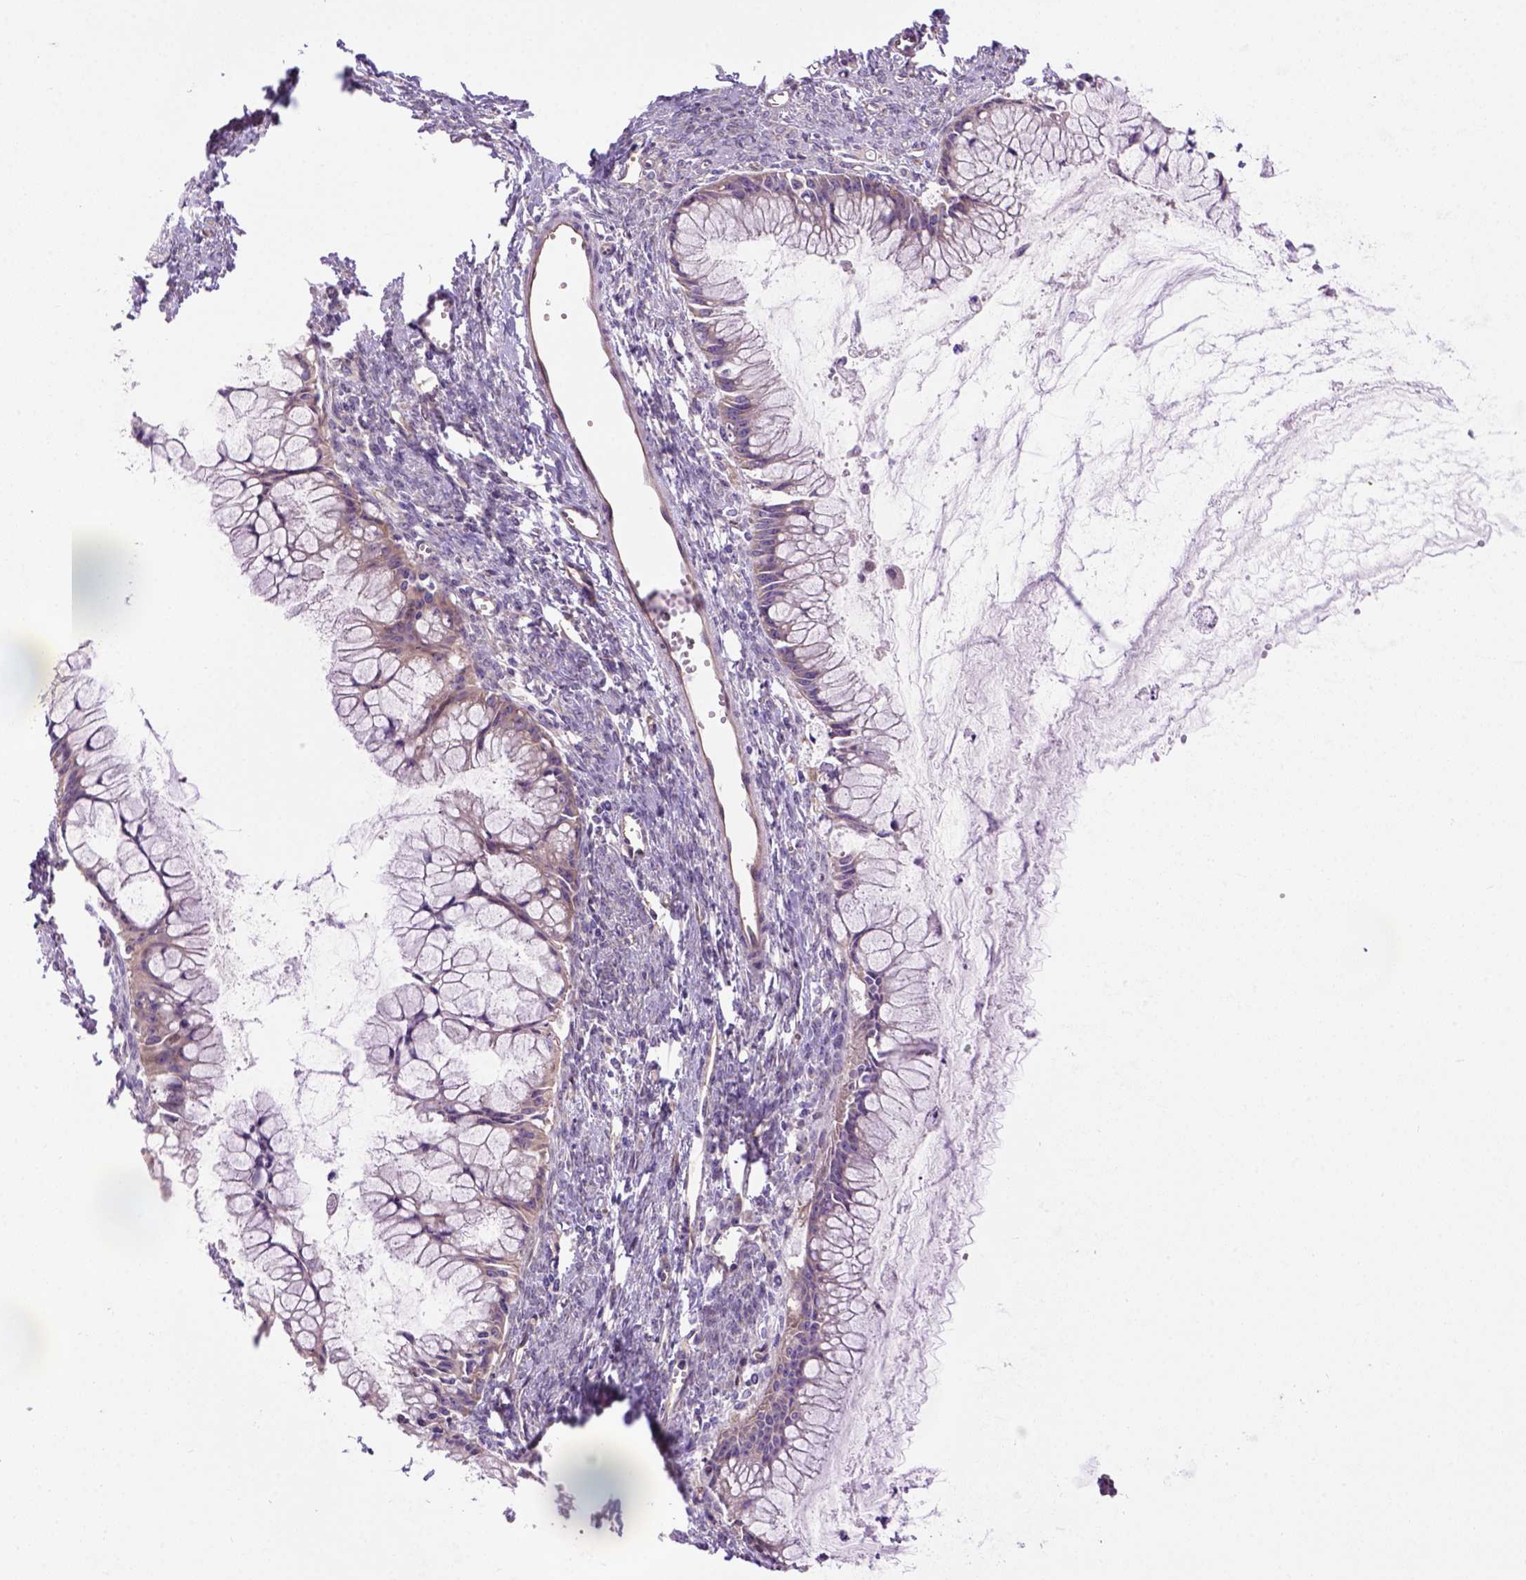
{"staining": {"intensity": "weak", "quantity": ">75%", "location": "cytoplasmic/membranous"}, "tissue": "ovarian cancer", "cell_type": "Tumor cells", "image_type": "cancer", "snomed": [{"axis": "morphology", "description": "Cystadenocarcinoma, mucinous, NOS"}, {"axis": "topography", "description": "Ovary"}], "caption": "Immunohistochemical staining of ovarian cancer (mucinous cystadenocarcinoma) shows low levels of weak cytoplasmic/membranous protein expression in about >75% of tumor cells. Nuclei are stained in blue.", "gene": "CASKIN2", "patient": {"sex": "female", "age": 41}}